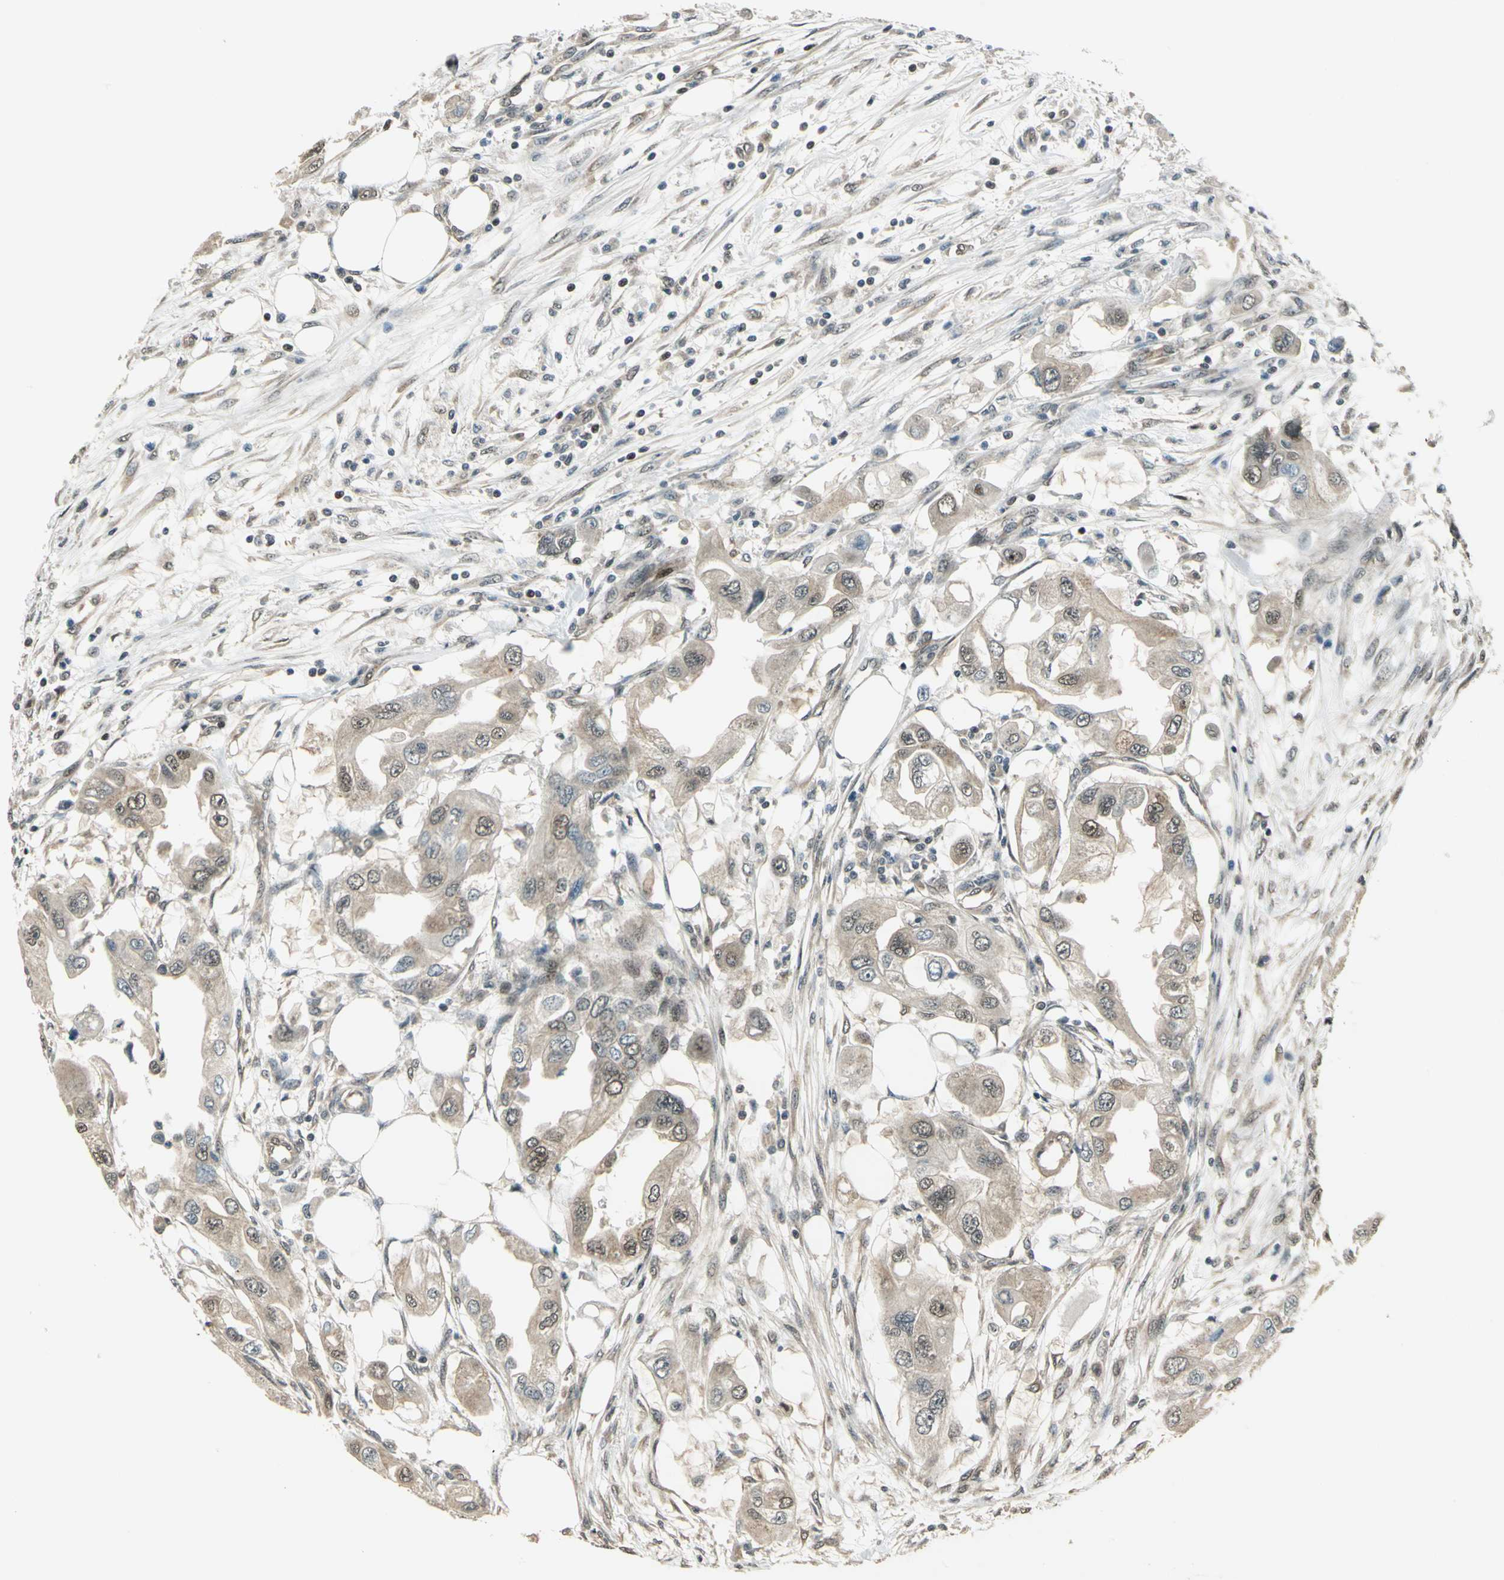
{"staining": {"intensity": "weak", "quantity": ">75%", "location": "cytoplasmic/membranous,nuclear"}, "tissue": "endometrial cancer", "cell_type": "Tumor cells", "image_type": "cancer", "snomed": [{"axis": "morphology", "description": "Adenocarcinoma, NOS"}, {"axis": "topography", "description": "Endometrium"}], "caption": "Immunohistochemistry (IHC) (DAB) staining of human adenocarcinoma (endometrial) demonstrates weak cytoplasmic/membranous and nuclear protein staining in approximately >75% of tumor cells. The protein is shown in brown color, while the nuclei are stained blue.", "gene": "PSMC3", "patient": {"sex": "female", "age": 67}}